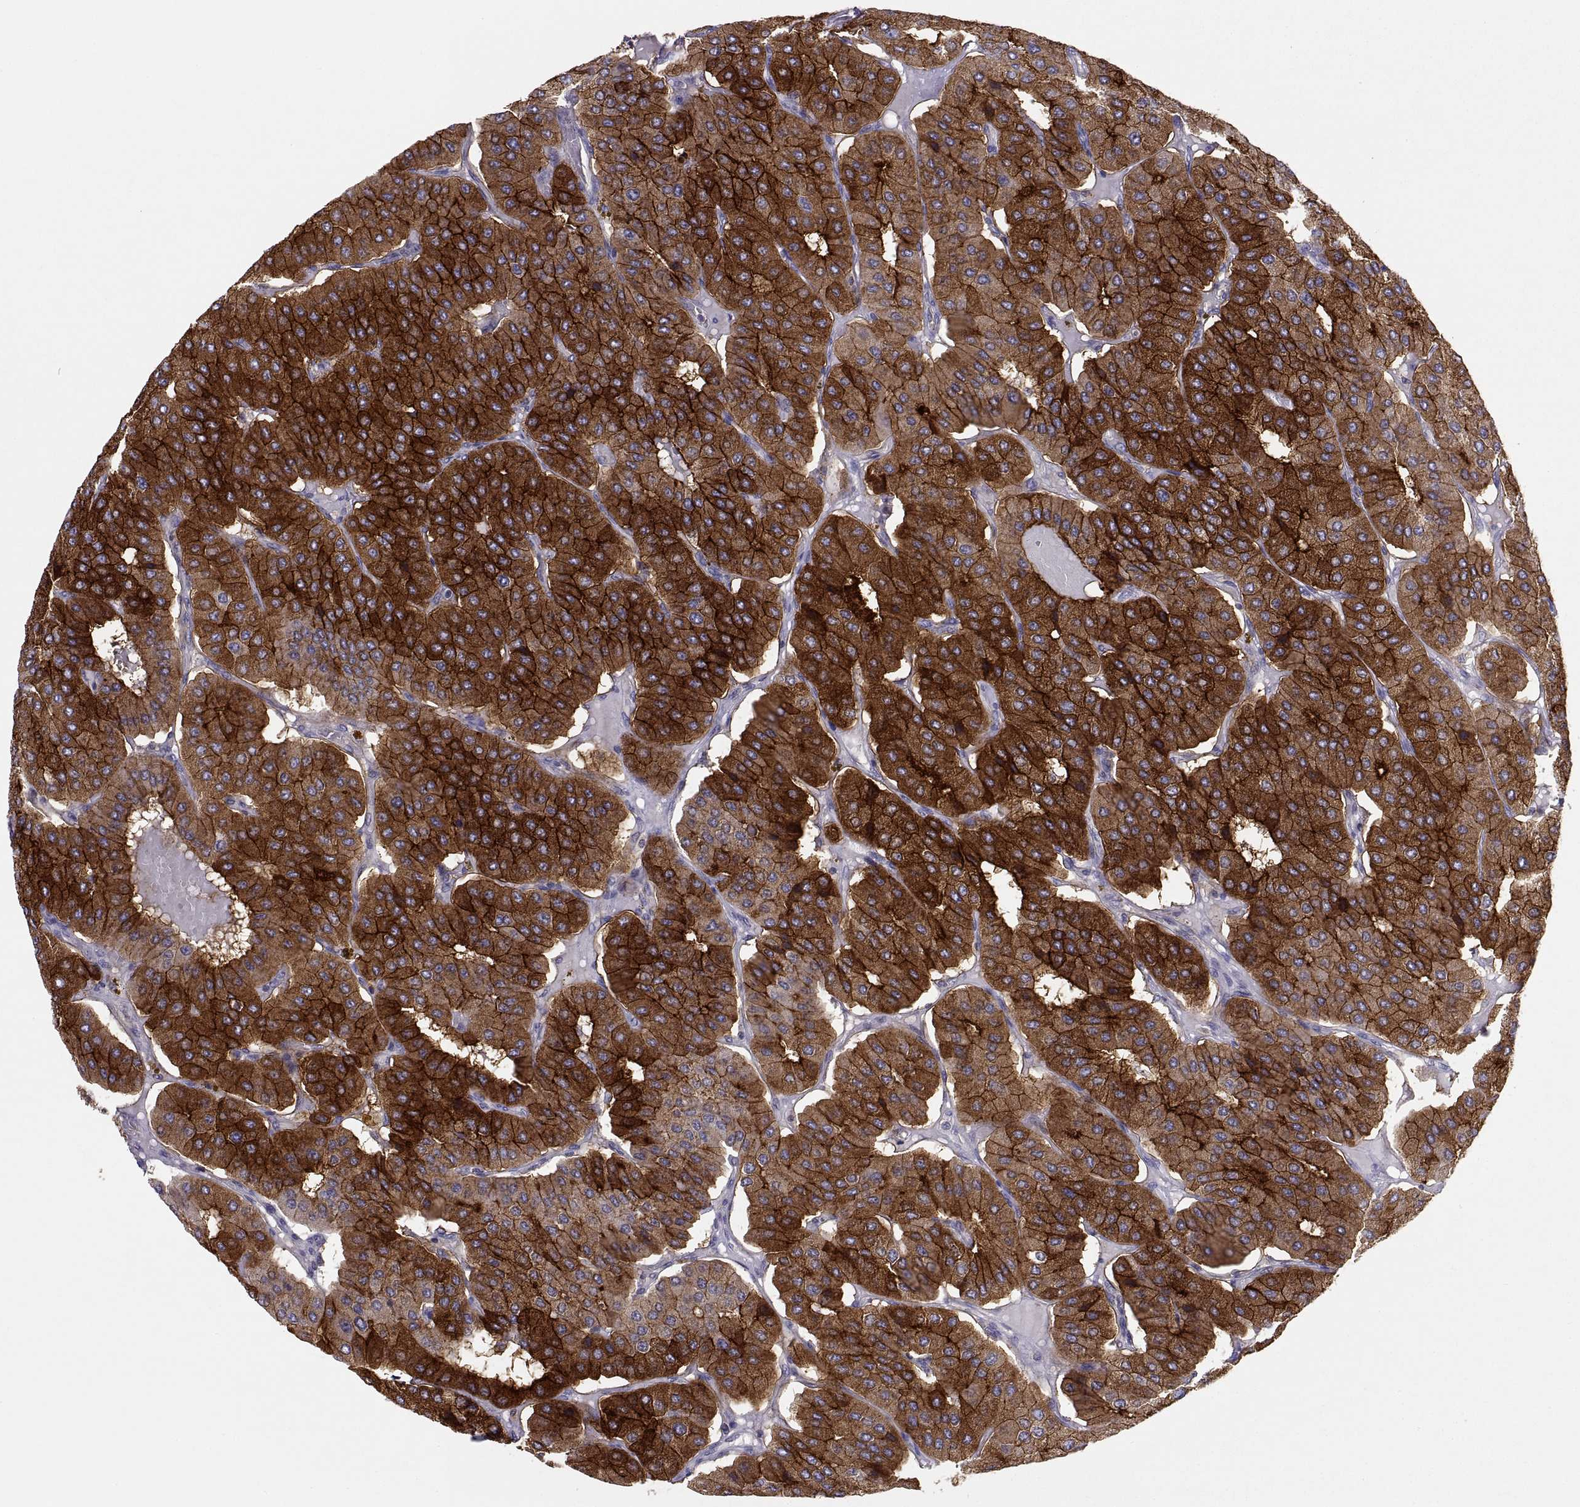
{"staining": {"intensity": "strong", "quantity": ">75%", "location": "cytoplasmic/membranous"}, "tissue": "parathyroid gland", "cell_type": "Glandular cells", "image_type": "normal", "snomed": [{"axis": "morphology", "description": "Normal tissue, NOS"}, {"axis": "morphology", "description": "Adenoma, NOS"}, {"axis": "topography", "description": "Parathyroid gland"}], "caption": "A photomicrograph showing strong cytoplasmic/membranous positivity in about >75% of glandular cells in benign parathyroid gland, as visualized by brown immunohistochemical staining.", "gene": "RALB", "patient": {"sex": "female", "age": 86}}